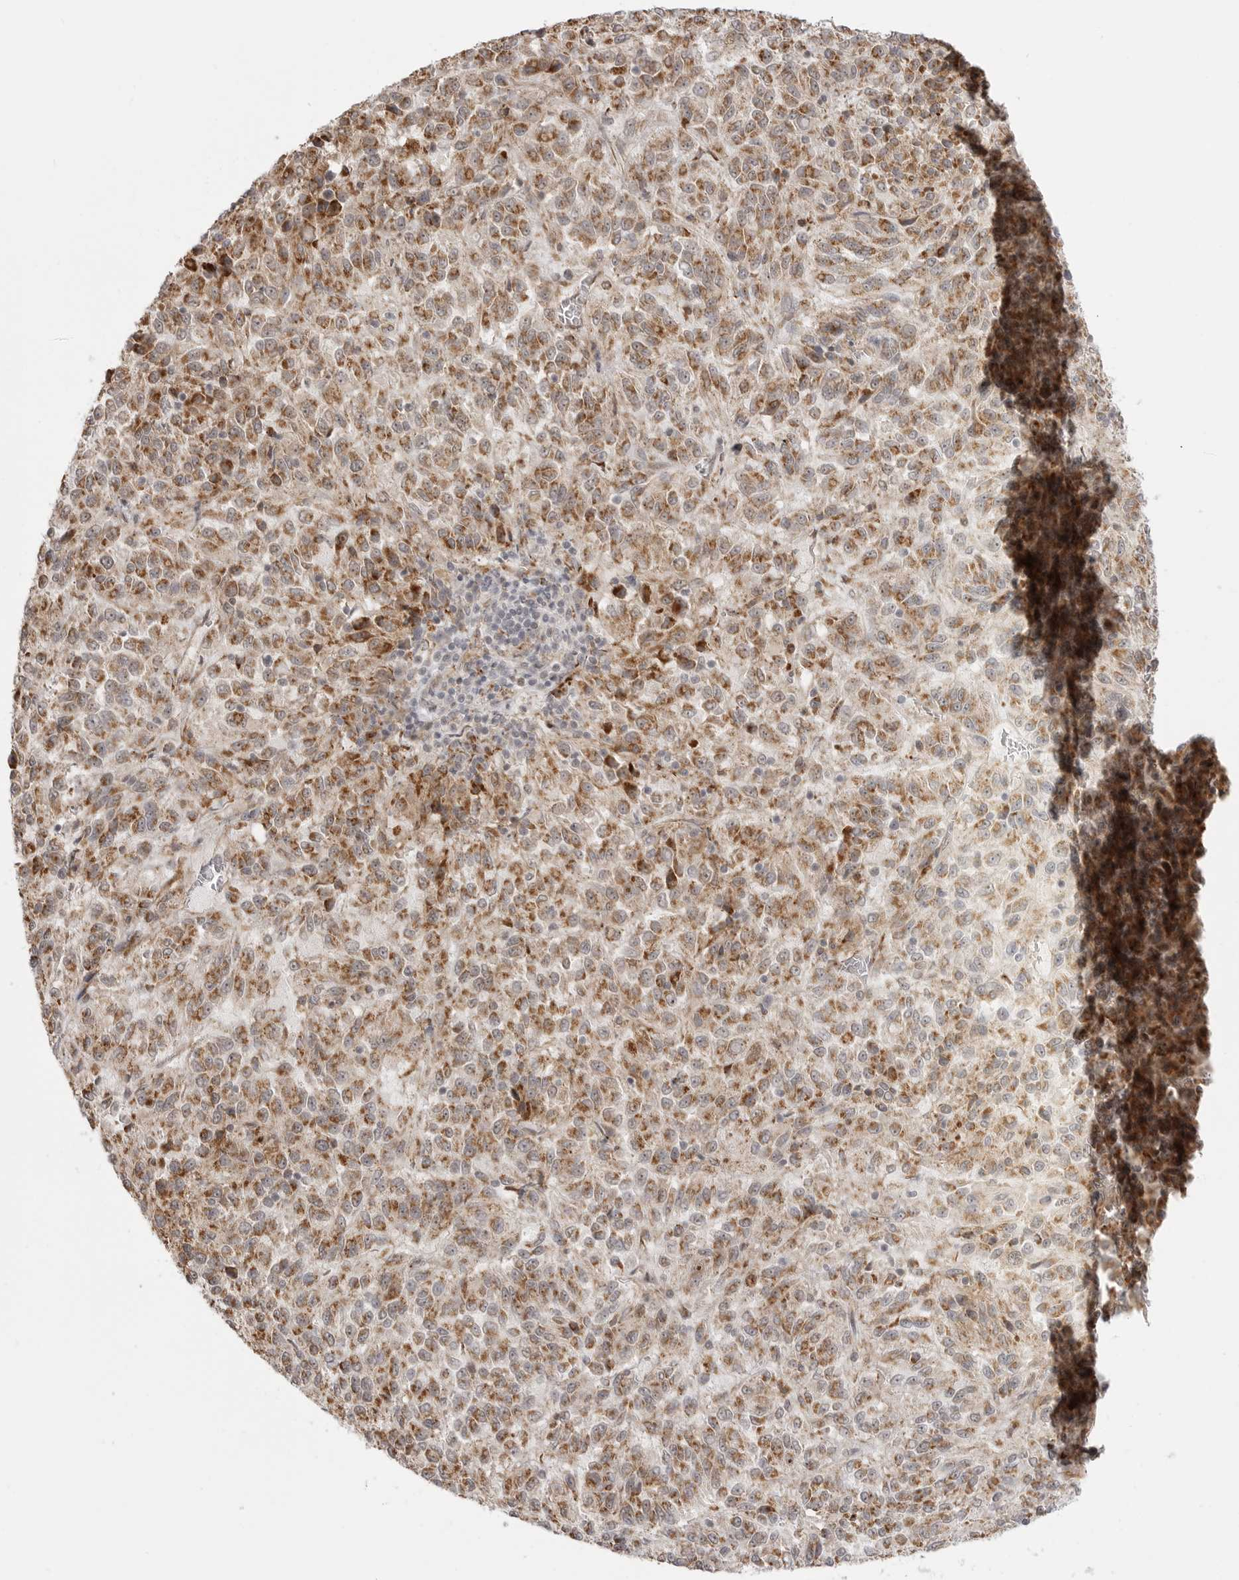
{"staining": {"intensity": "moderate", "quantity": ">75%", "location": "cytoplasmic/membranous"}, "tissue": "melanoma", "cell_type": "Tumor cells", "image_type": "cancer", "snomed": [{"axis": "morphology", "description": "Malignant melanoma, Metastatic site"}, {"axis": "topography", "description": "Lung"}], "caption": "Brown immunohistochemical staining in melanoma exhibits moderate cytoplasmic/membranous expression in approximately >75% of tumor cells.", "gene": "KALRN", "patient": {"sex": "male", "age": 64}}